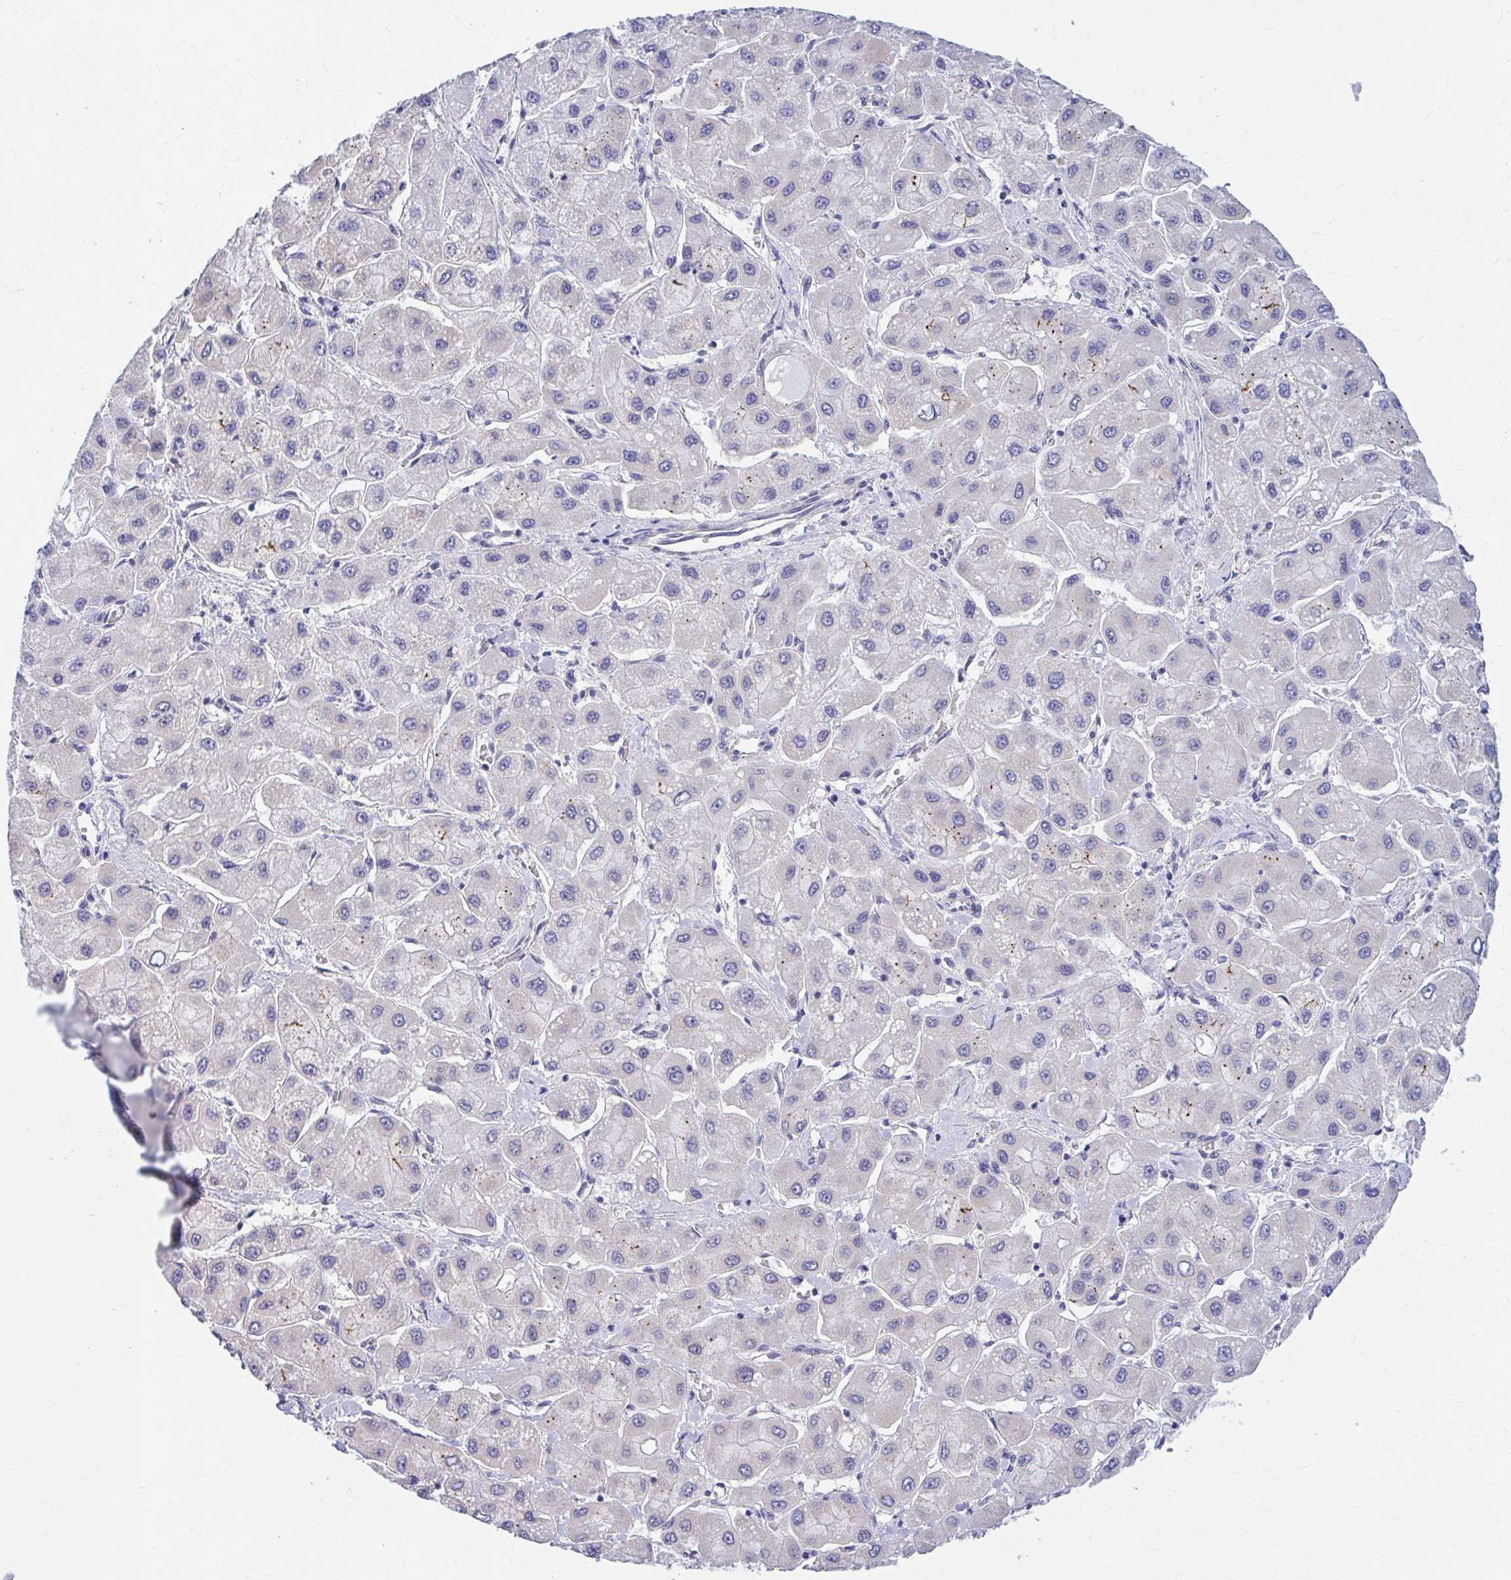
{"staining": {"intensity": "negative", "quantity": "none", "location": "none"}, "tissue": "liver cancer", "cell_type": "Tumor cells", "image_type": "cancer", "snomed": [{"axis": "morphology", "description": "Carcinoma, Hepatocellular, NOS"}, {"axis": "topography", "description": "Liver"}], "caption": "High magnification brightfield microscopy of liver cancer (hepatocellular carcinoma) stained with DAB (3,3'-diaminobenzidine) (brown) and counterstained with hematoxylin (blue): tumor cells show no significant expression.", "gene": "RADIL", "patient": {"sex": "male", "age": 40}}